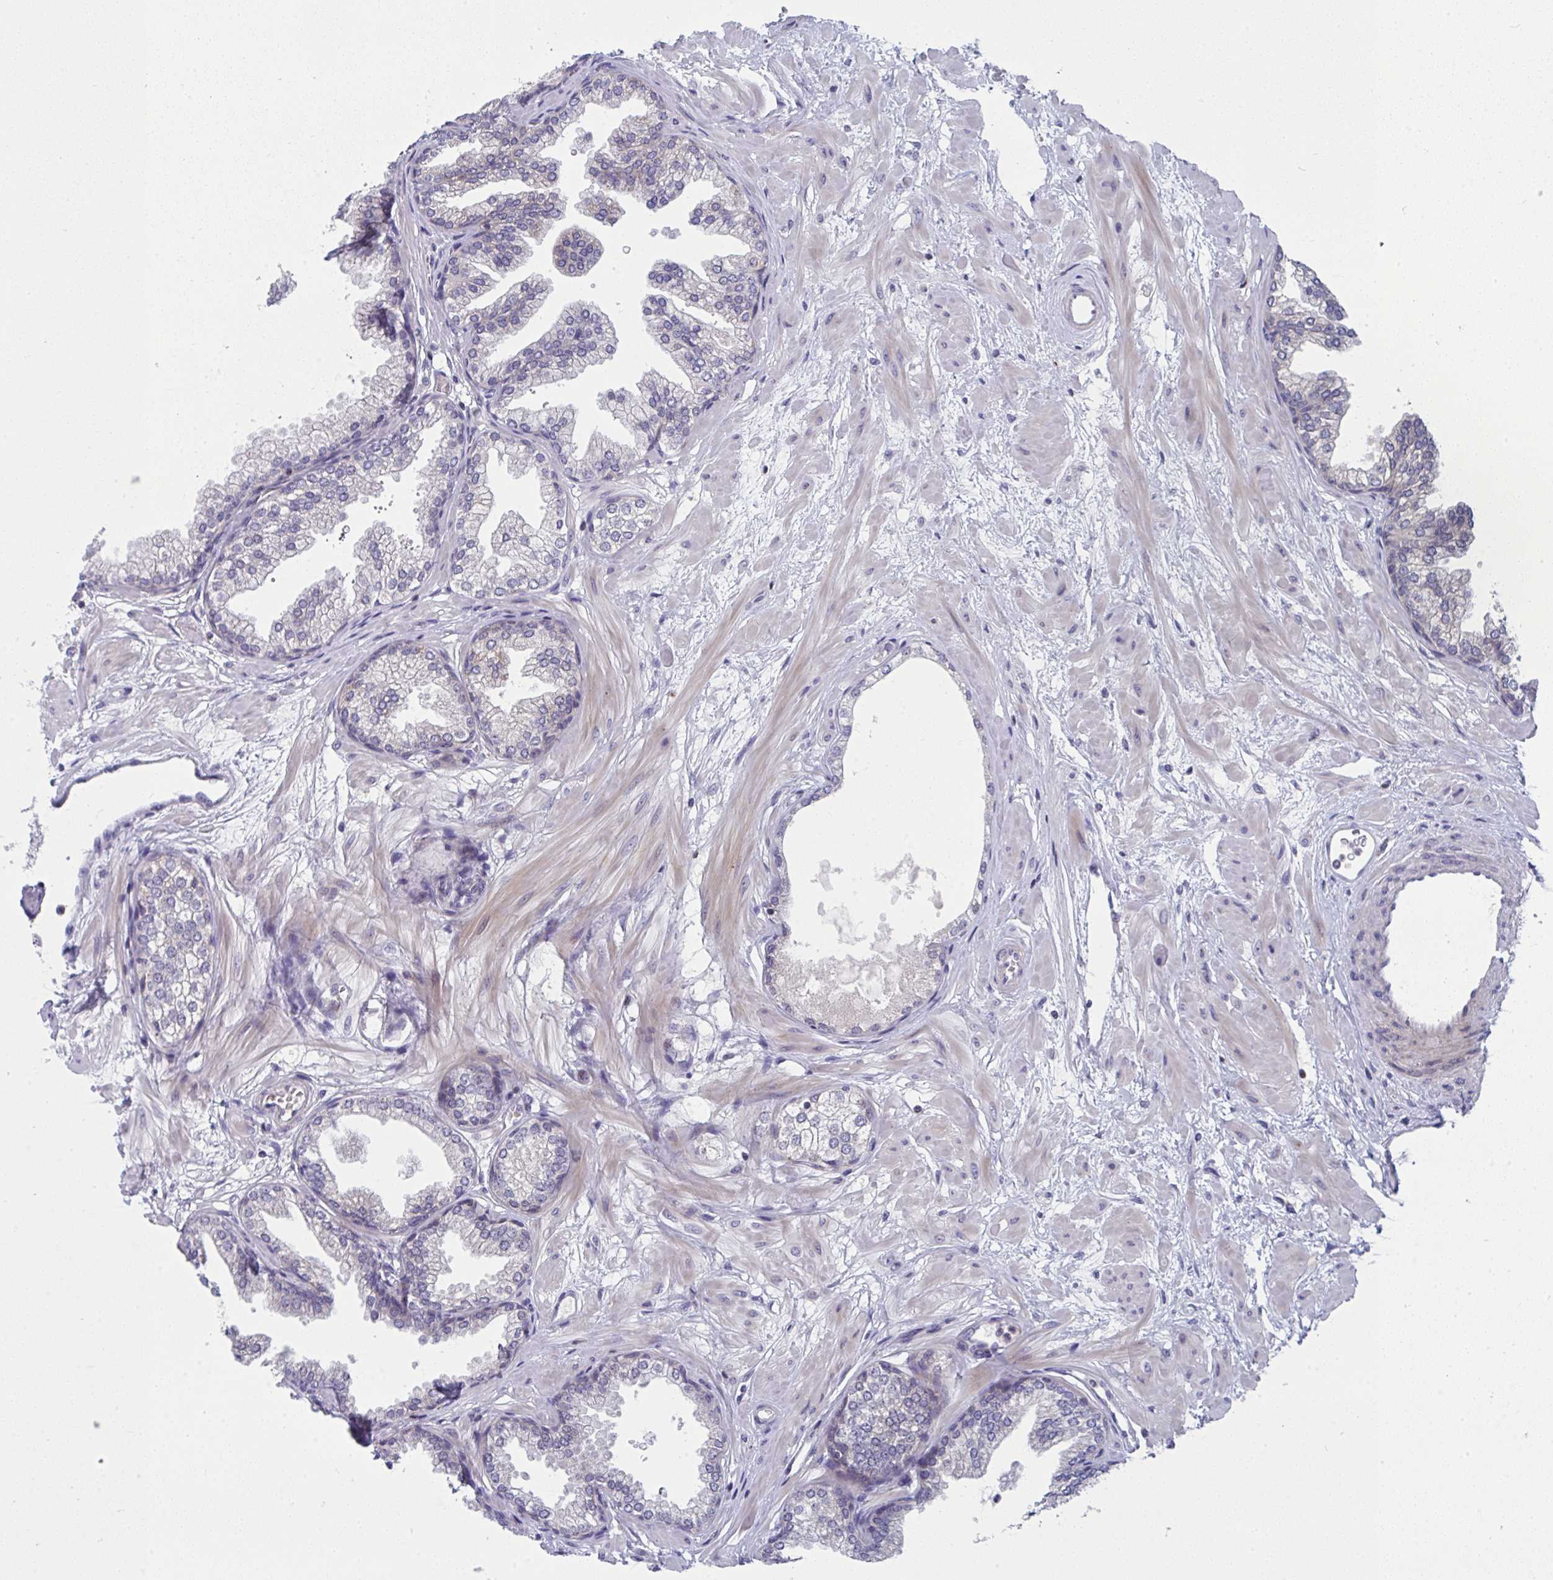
{"staining": {"intensity": "negative", "quantity": "none", "location": "none"}, "tissue": "prostate", "cell_type": "Glandular cells", "image_type": "normal", "snomed": [{"axis": "morphology", "description": "Normal tissue, NOS"}, {"axis": "topography", "description": "Prostate"}], "caption": "High magnification brightfield microscopy of normal prostate stained with DAB (3,3'-diaminobenzidine) (brown) and counterstained with hematoxylin (blue): glandular cells show no significant expression.", "gene": "AOC2", "patient": {"sex": "male", "age": 37}}